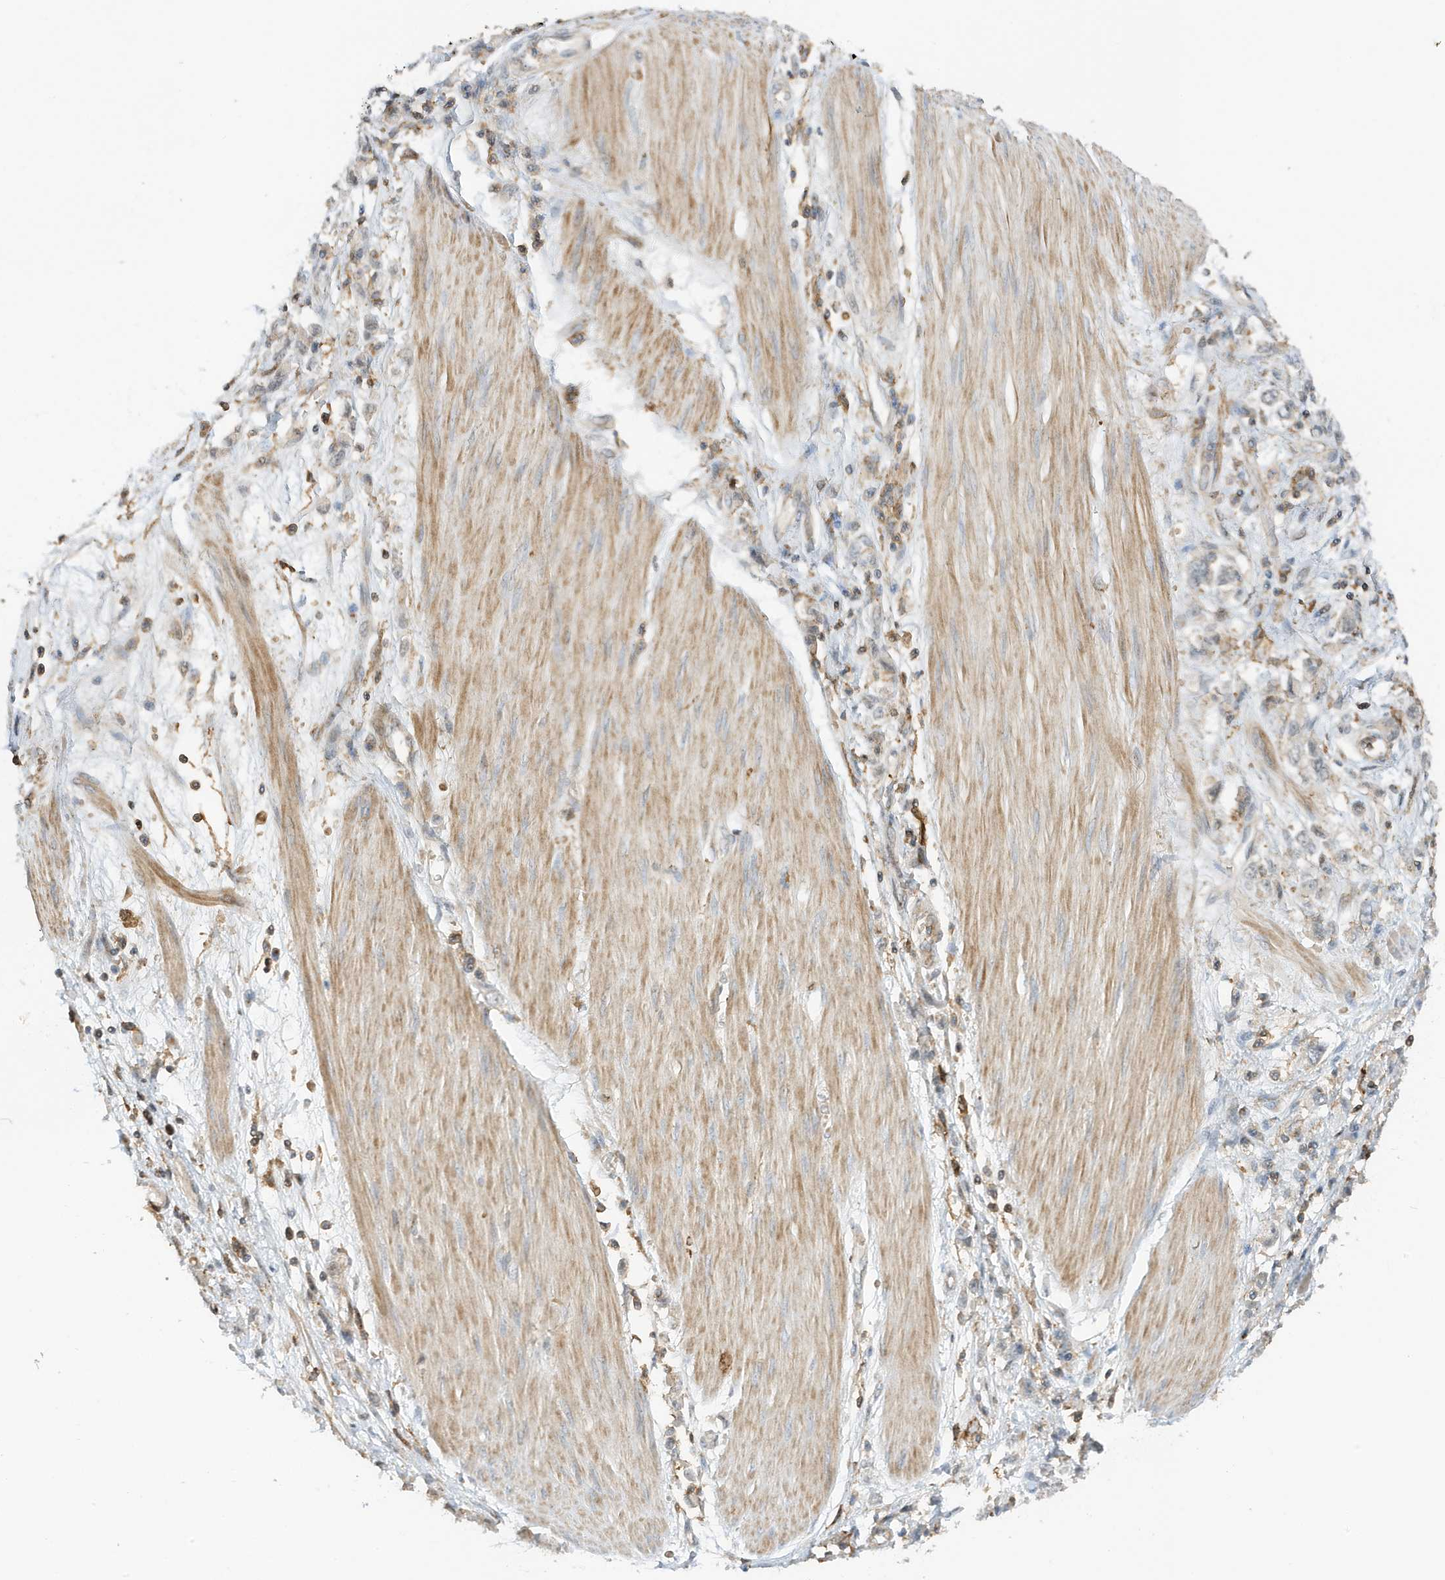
{"staining": {"intensity": "negative", "quantity": "none", "location": "none"}, "tissue": "stomach cancer", "cell_type": "Tumor cells", "image_type": "cancer", "snomed": [{"axis": "morphology", "description": "Adenocarcinoma, NOS"}, {"axis": "topography", "description": "Stomach"}], "caption": "A histopathology image of stomach cancer stained for a protein displays no brown staining in tumor cells.", "gene": "TATDN3", "patient": {"sex": "female", "age": 76}}